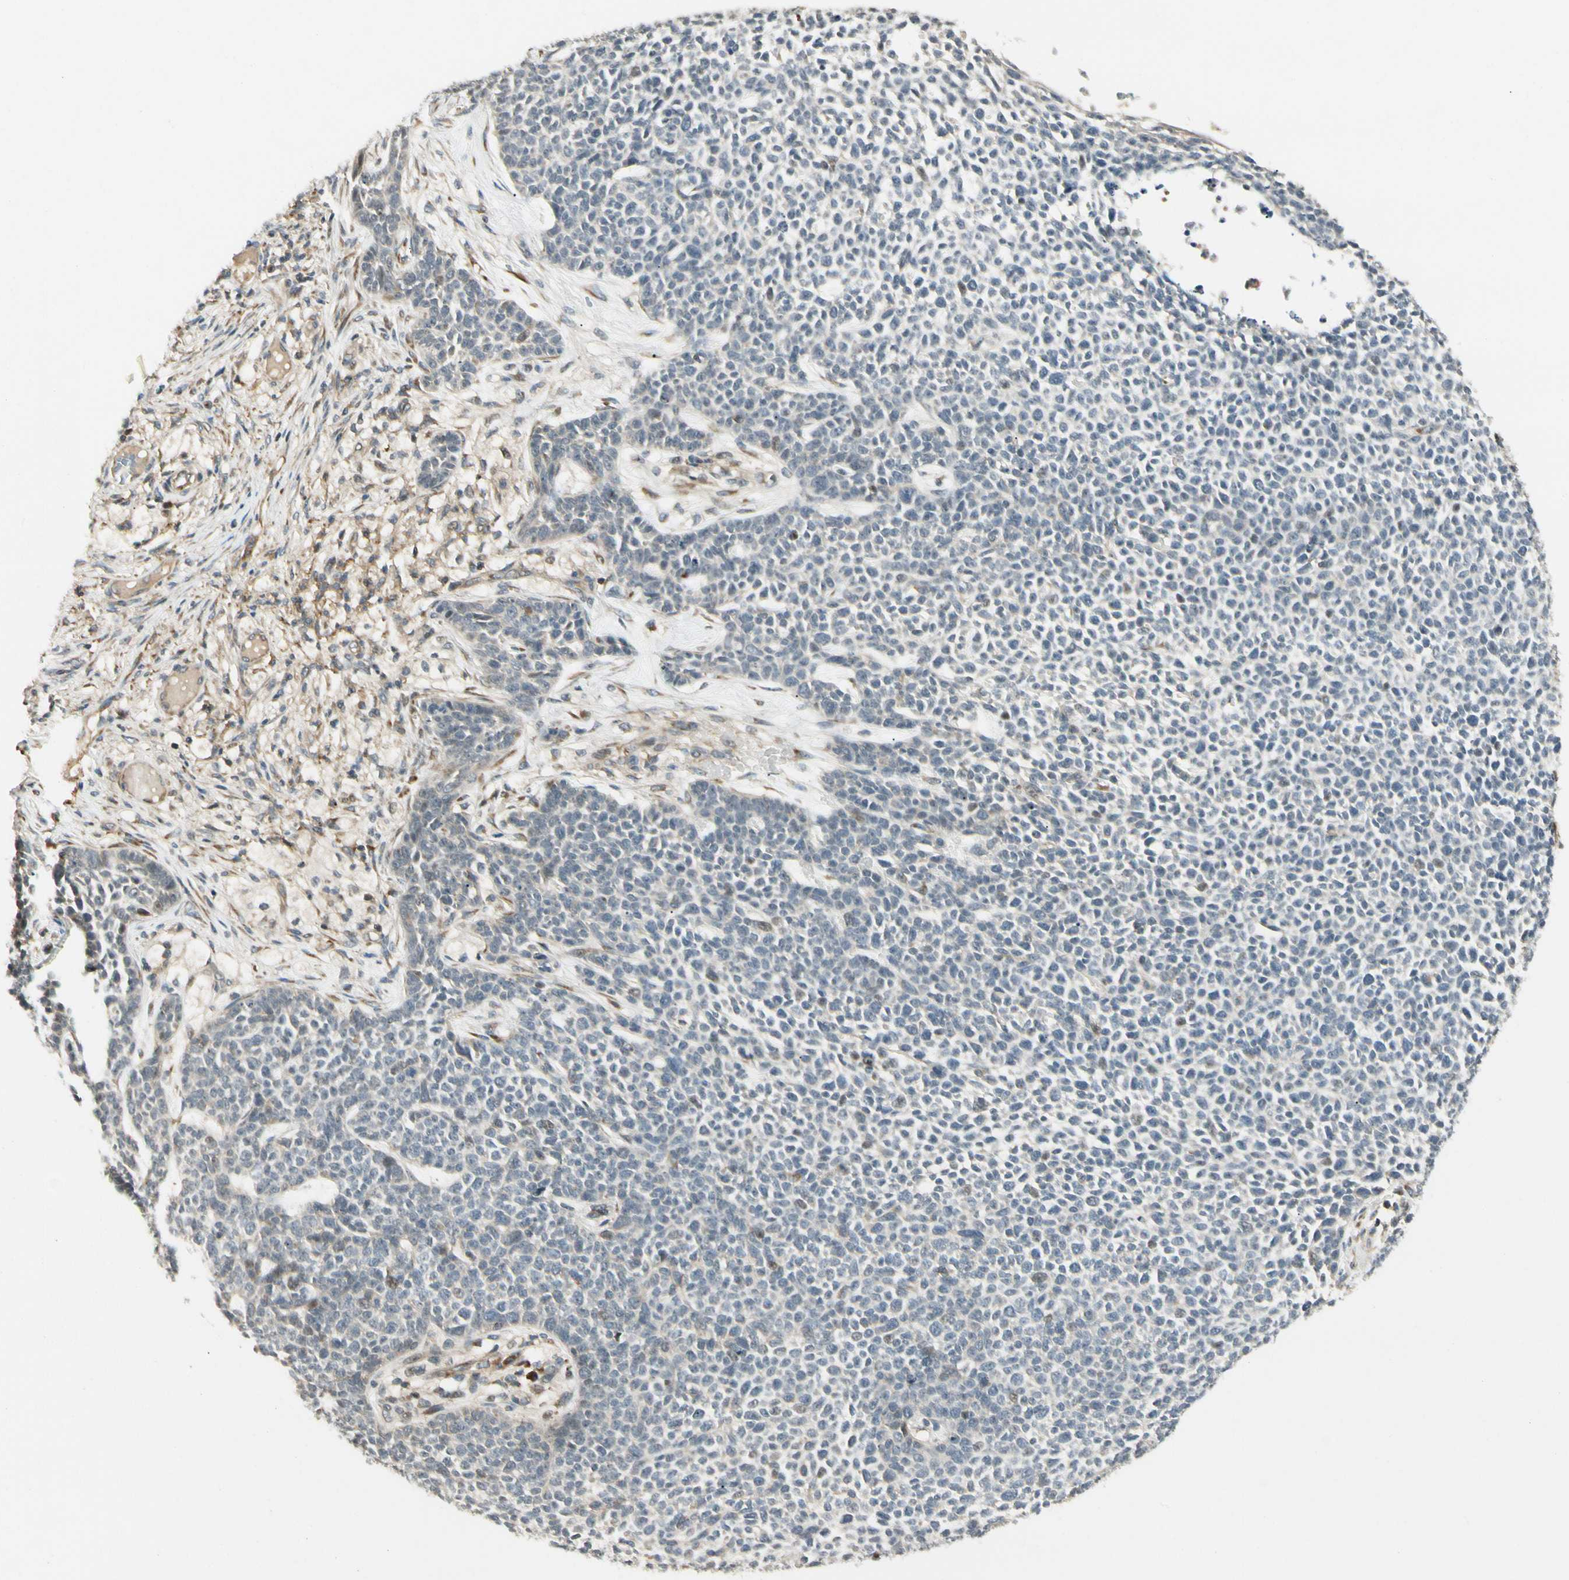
{"staining": {"intensity": "negative", "quantity": "none", "location": "none"}, "tissue": "skin cancer", "cell_type": "Tumor cells", "image_type": "cancer", "snomed": [{"axis": "morphology", "description": "Basal cell carcinoma"}, {"axis": "topography", "description": "Skin"}], "caption": "Human basal cell carcinoma (skin) stained for a protein using immunohistochemistry reveals no positivity in tumor cells.", "gene": "FNDC3B", "patient": {"sex": "female", "age": 84}}